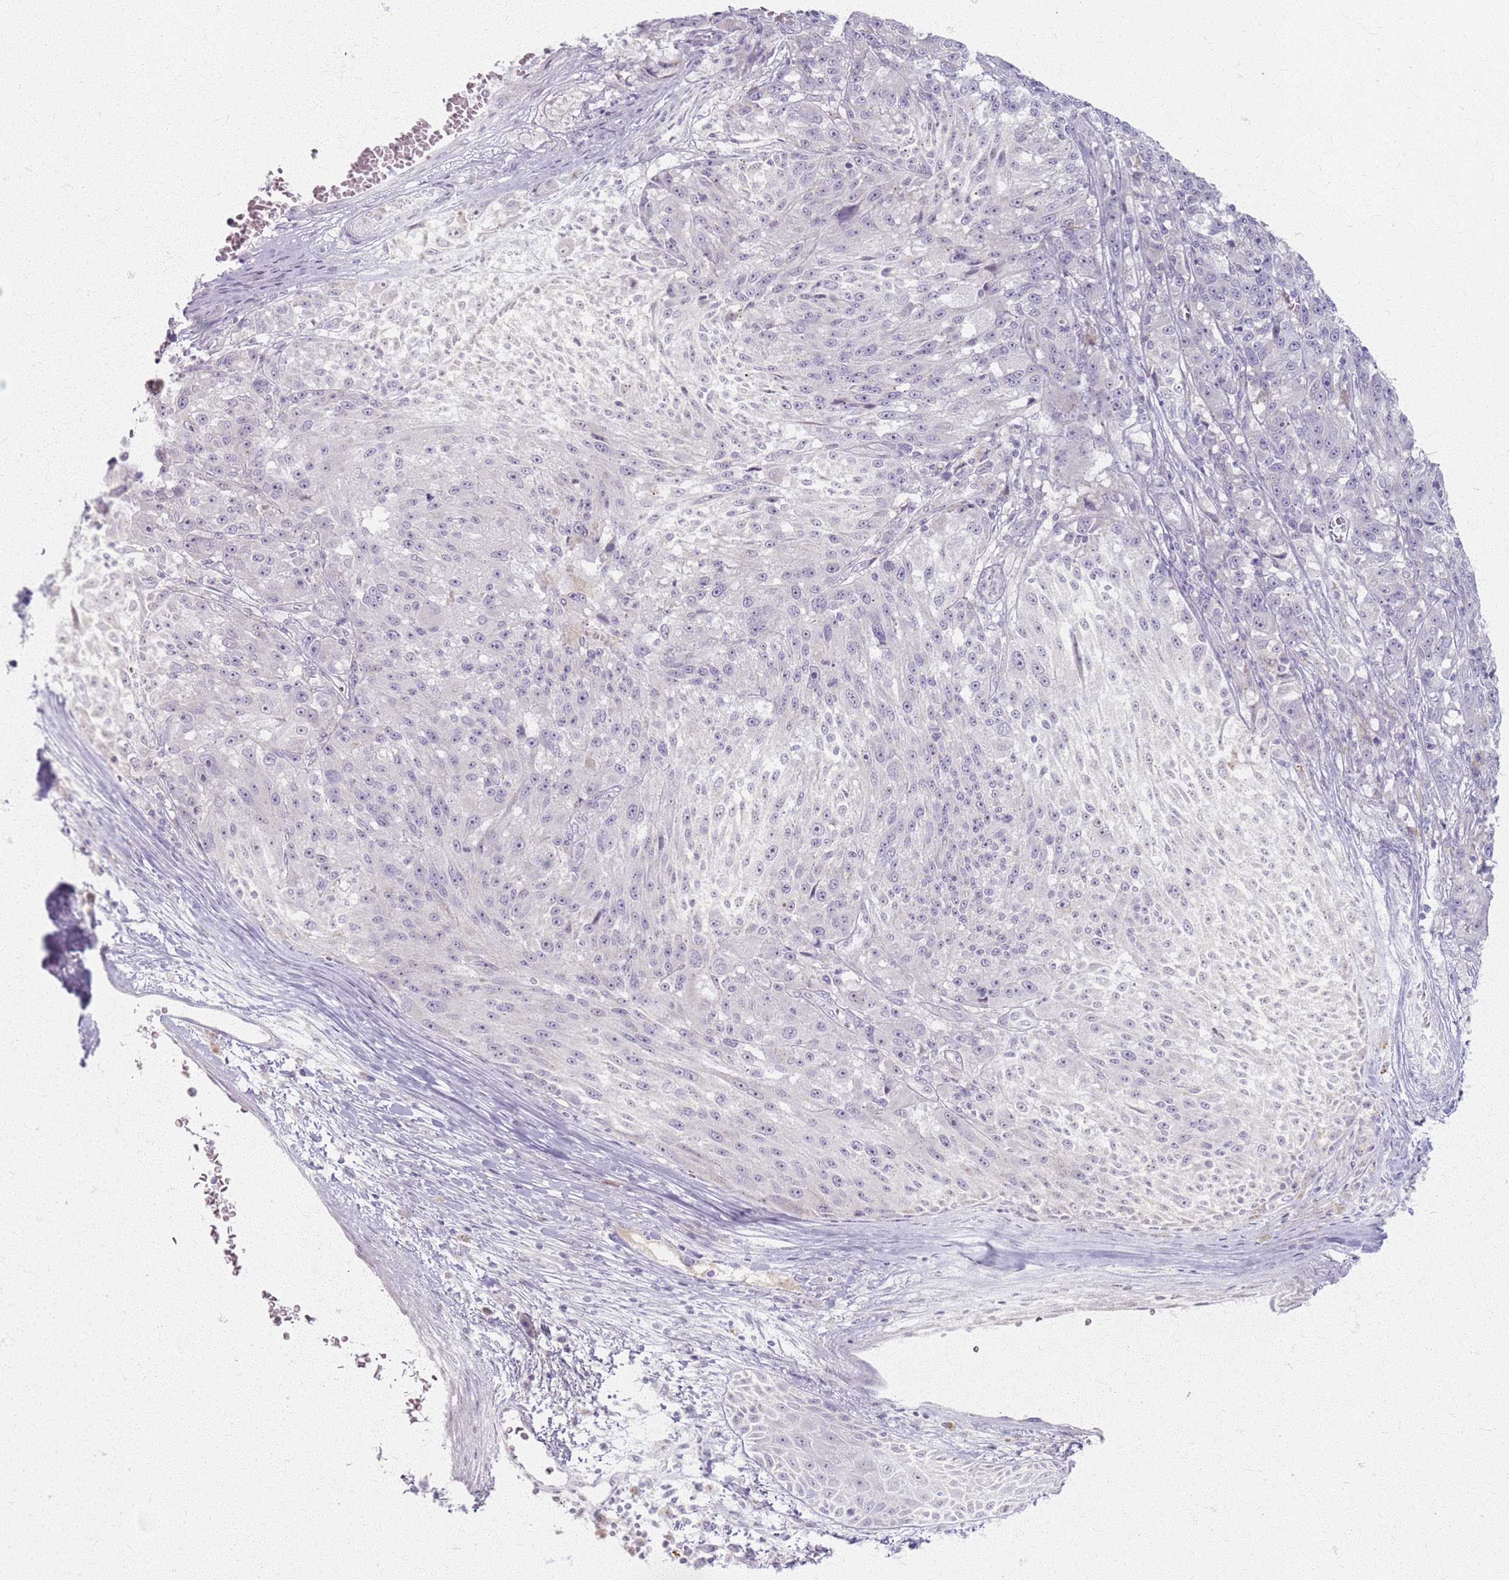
{"staining": {"intensity": "negative", "quantity": "none", "location": "none"}, "tissue": "melanoma", "cell_type": "Tumor cells", "image_type": "cancer", "snomed": [{"axis": "morphology", "description": "Malignant melanoma, NOS"}, {"axis": "topography", "description": "Skin"}], "caption": "Immunohistochemistry (IHC) histopathology image of human malignant melanoma stained for a protein (brown), which demonstrates no positivity in tumor cells. (DAB immunohistochemistry (IHC), high magnification).", "gene": "CRIPT", "patient": {"sex": "male", "age": 53}}